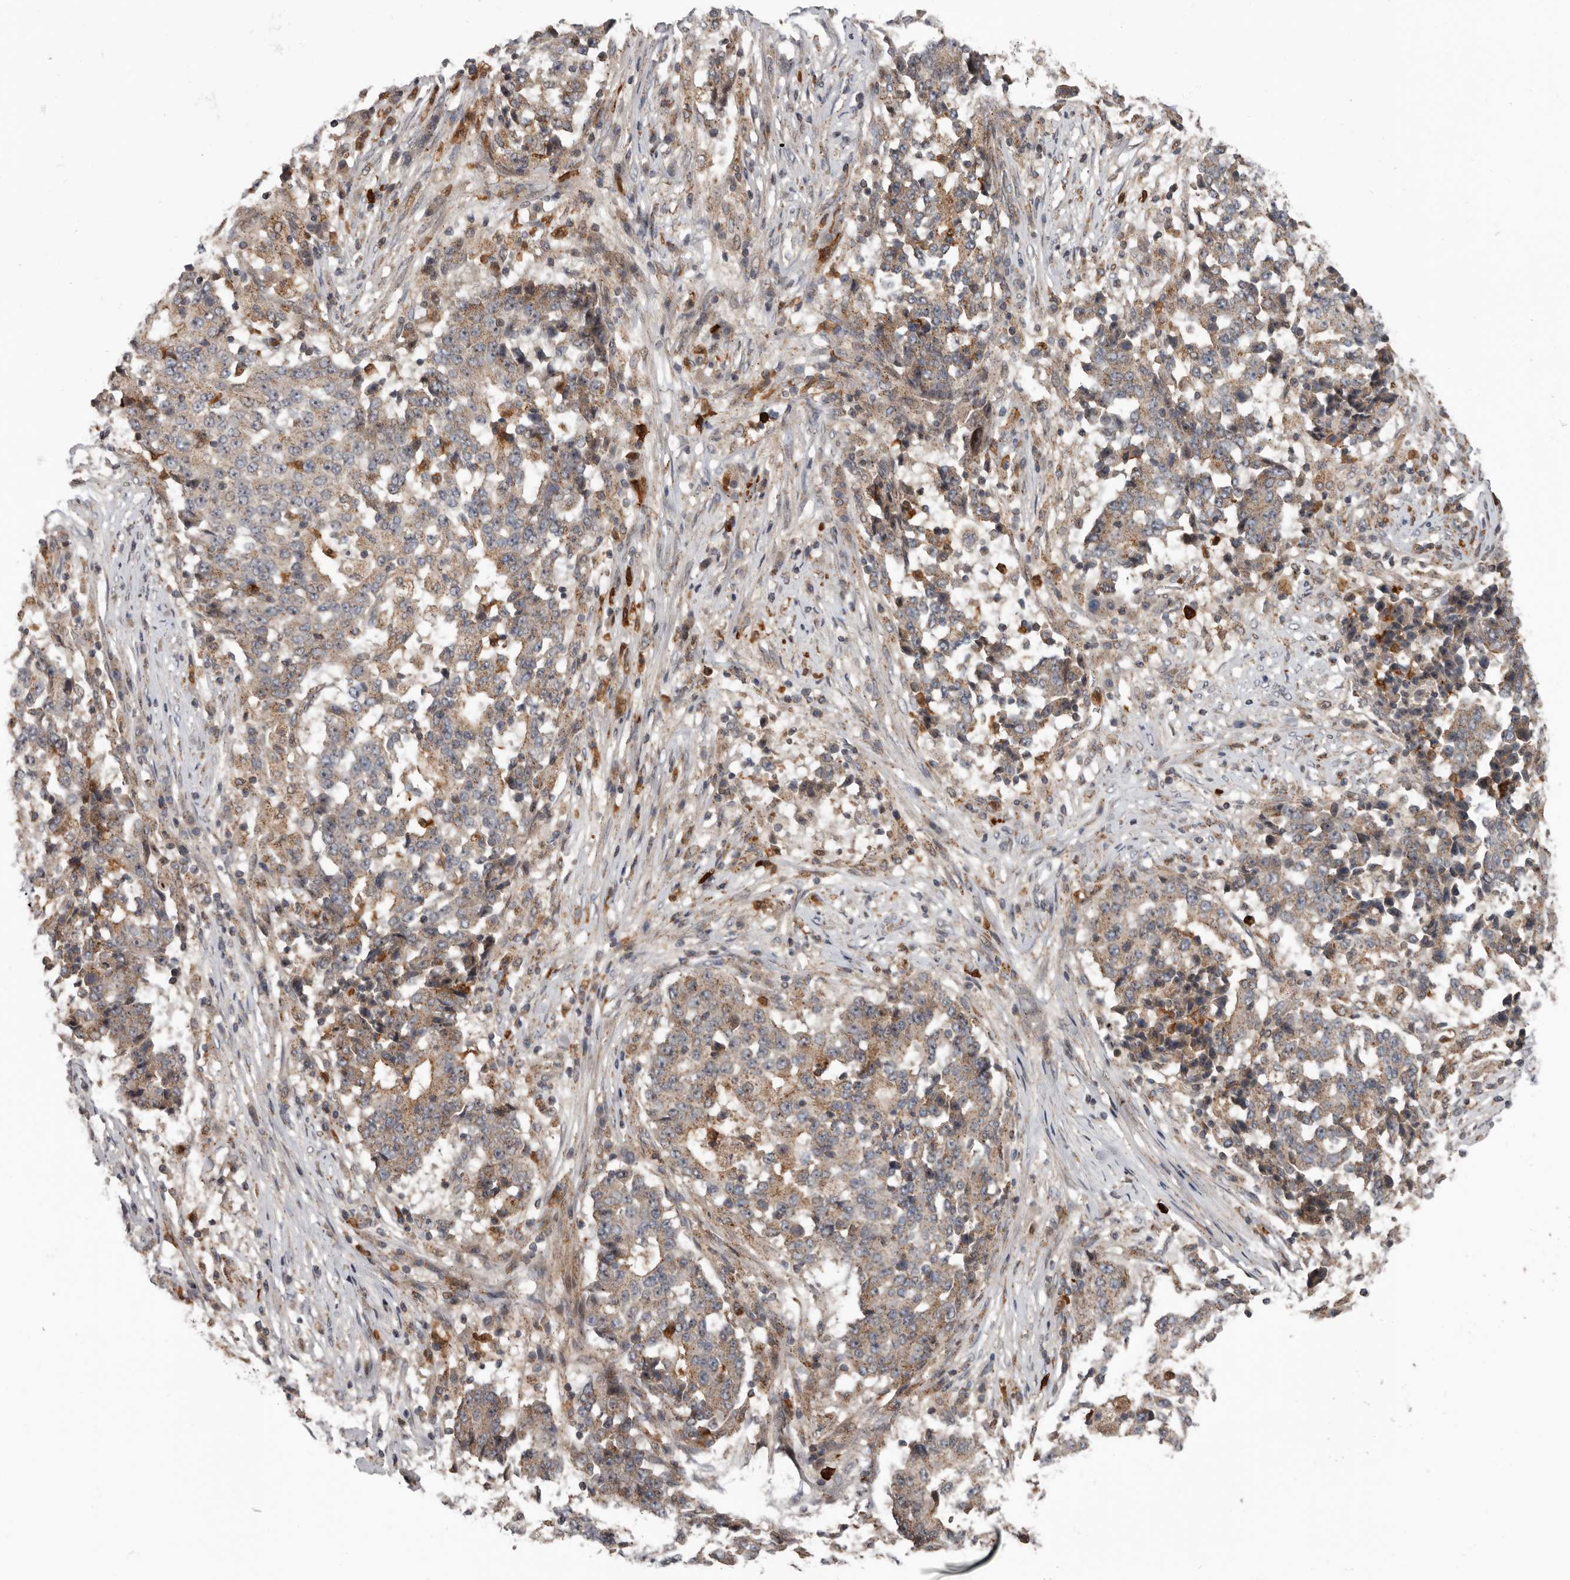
{"staining": {"intensity": "weak", "quantity": ">75%", "location": "cytoplasmic/membranous"}, "tissue": "stomach cancer", "cell_type": "Tumor cells", "image_type": "cancer", "snomed": [{"axis": "morphology", "description": "Adenocarcinoma, NOS"}, {"axis": "topography", "description": "Stomach"}], "caption": "An IHC micrograph of tumor tissue is shown. Protein staining in brown shows weak cytoplasmic/membranous positivity in stomach cancer within tumor cells.", "gene": "FGFR4", "patient": {"sex": "male", "age": 59}}